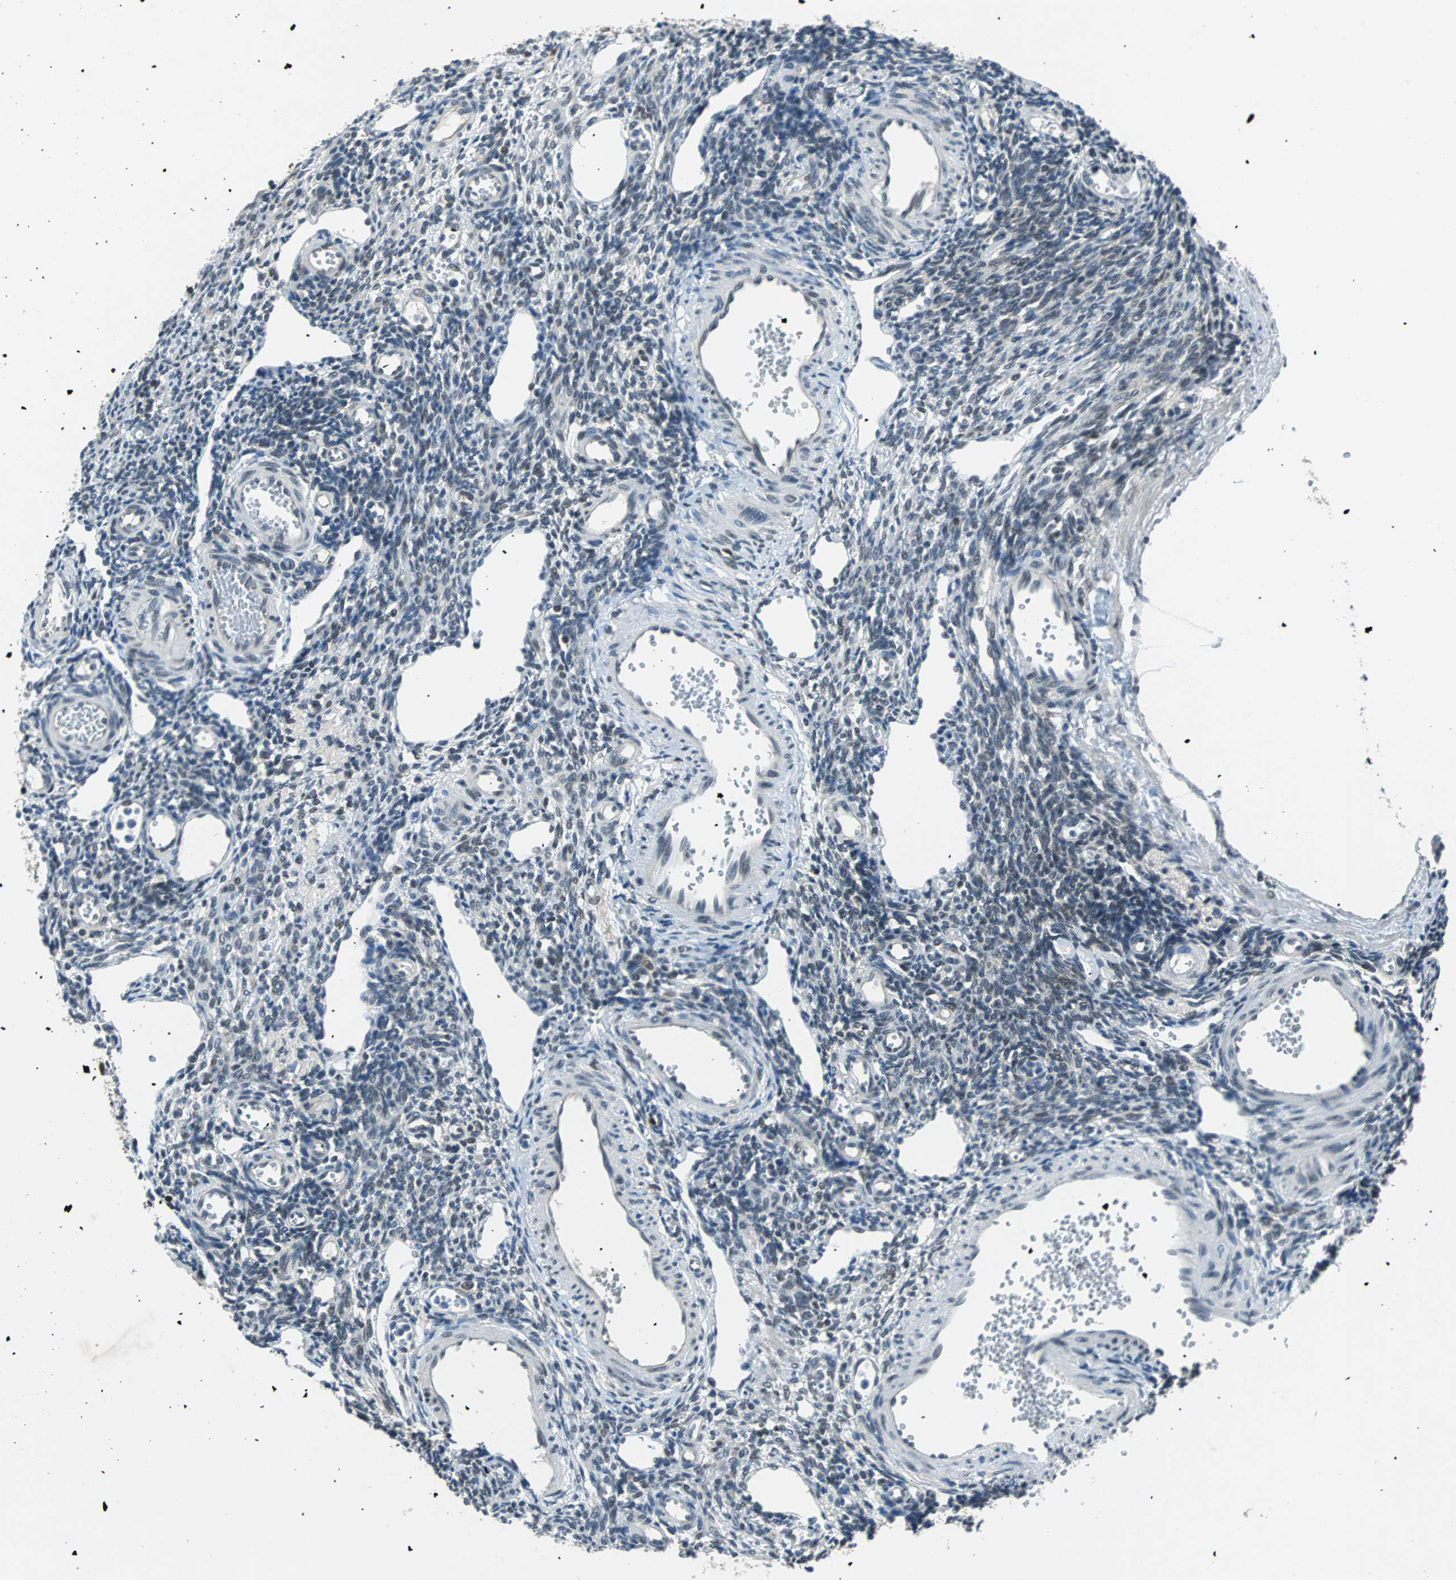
{"staining": {"intensity": "negative", "quantity": "none", "location": "none"}, "tissue": "ovary", "cell_type": "Ovarian stroma cells", "image_type": "normal", "snomed": [{"axis": "morphology", "description": "Normal tissue, NOS"}, {"axis": "topography", "description": "Ovary"}], "caption": "Immunohistochemistry photomicrograph of unremarkable ovary: ovary stained with DAB demonstrates no significant protein positivity in ovarian stroma cells.", "gene": "USP28", "patient": {"sex": "female", "age": 33}}